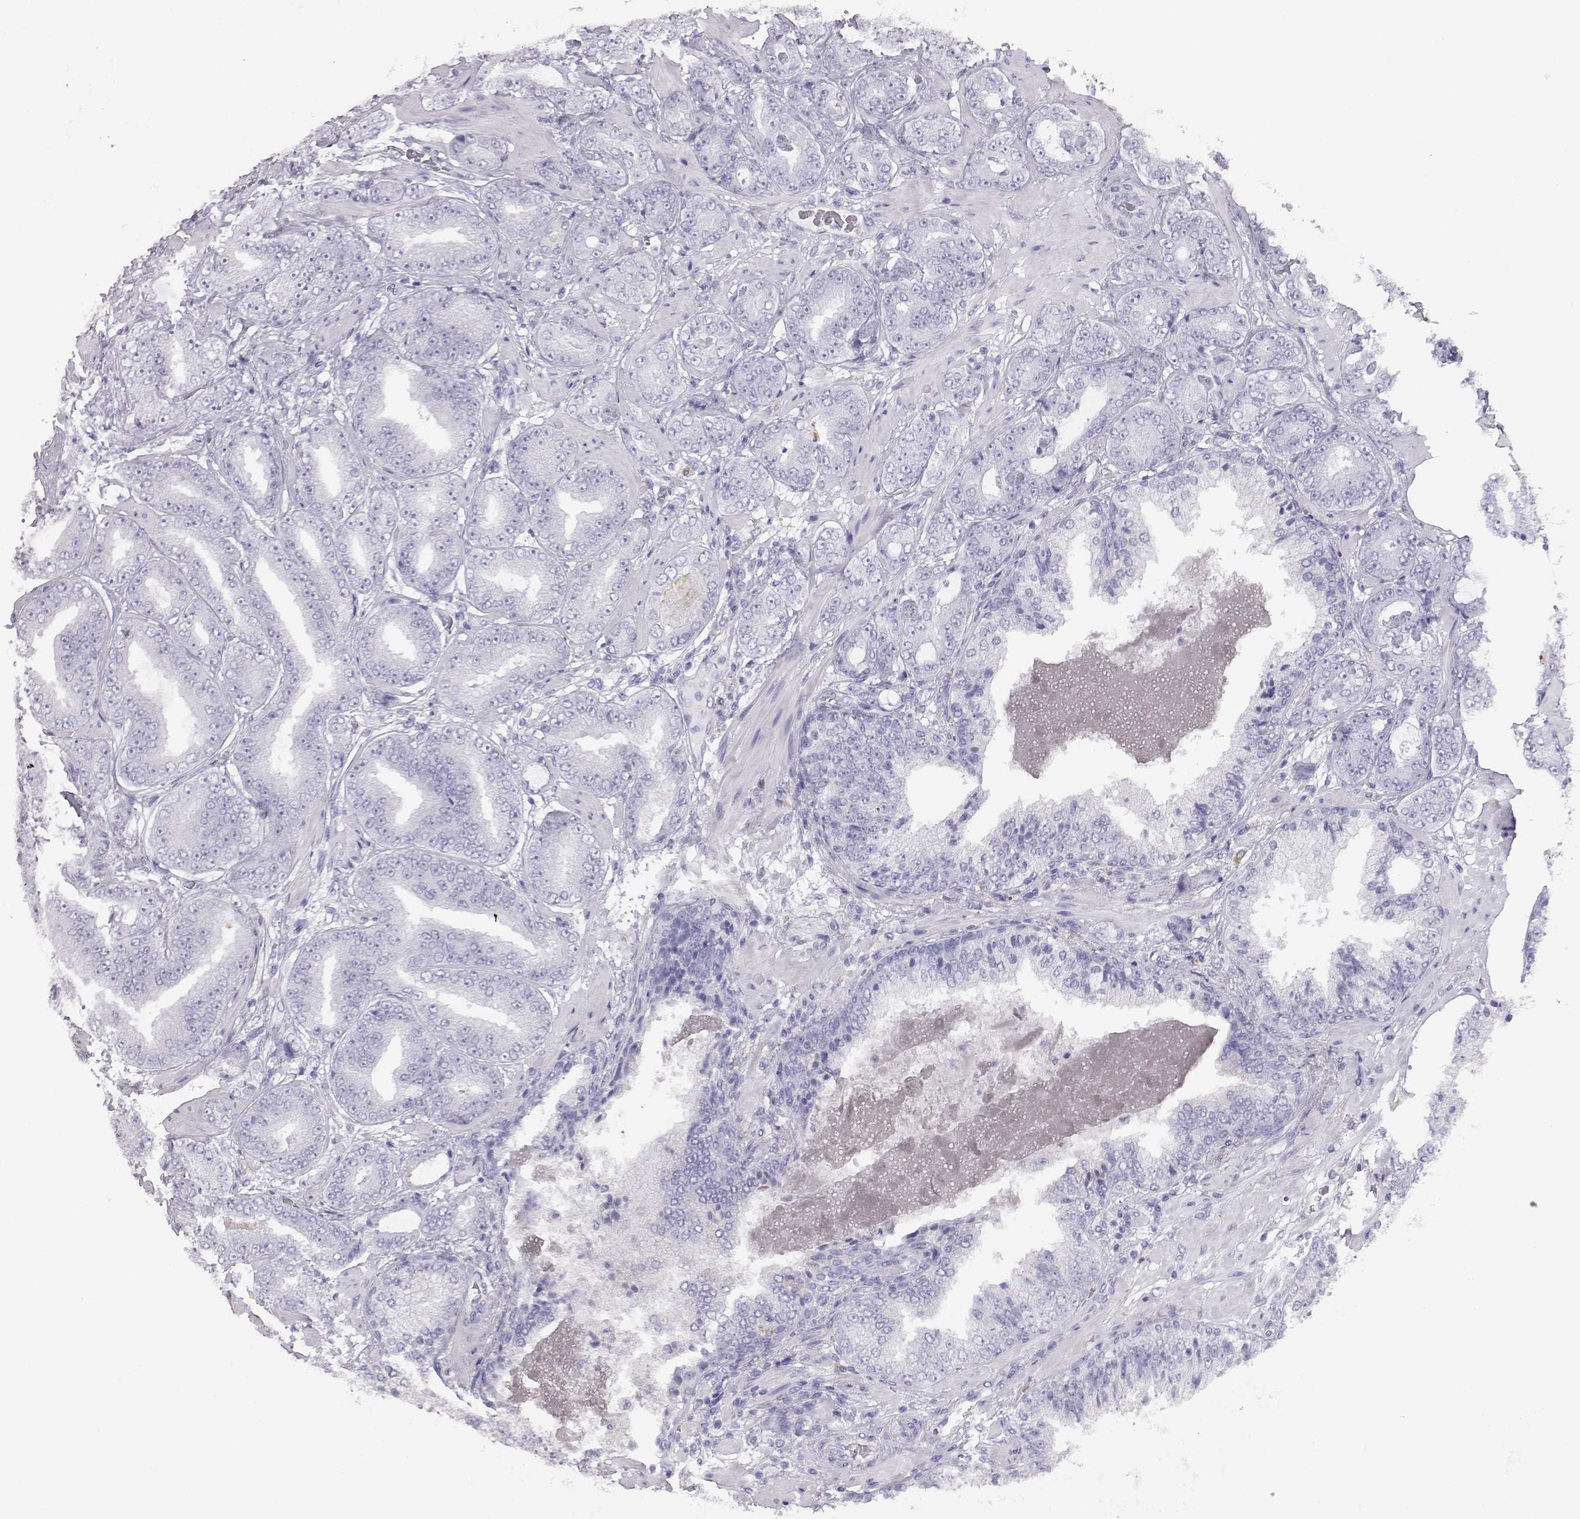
{"staining": {"intensity": "negative", "quantity": "none", "location": "none"}, "tissue": "prostate cancer", "cell_type": "Tumor cells", "image_type": "cancer", "snomed": [{"axis": "morphology", "description": "Adenocarcinoma, Low grade"}, {"axis": "topography", "description": "Prostate"}], "caption": "Prostate cancer was stained to show a protein in brown. There is no significant expression in tumor cells. The staining is performed using DAB brown chromogen with nuclei counter-stained in using hematoxylin.", "gene": "ITLN2", "patient": {"sex": "male", "age": 60}}